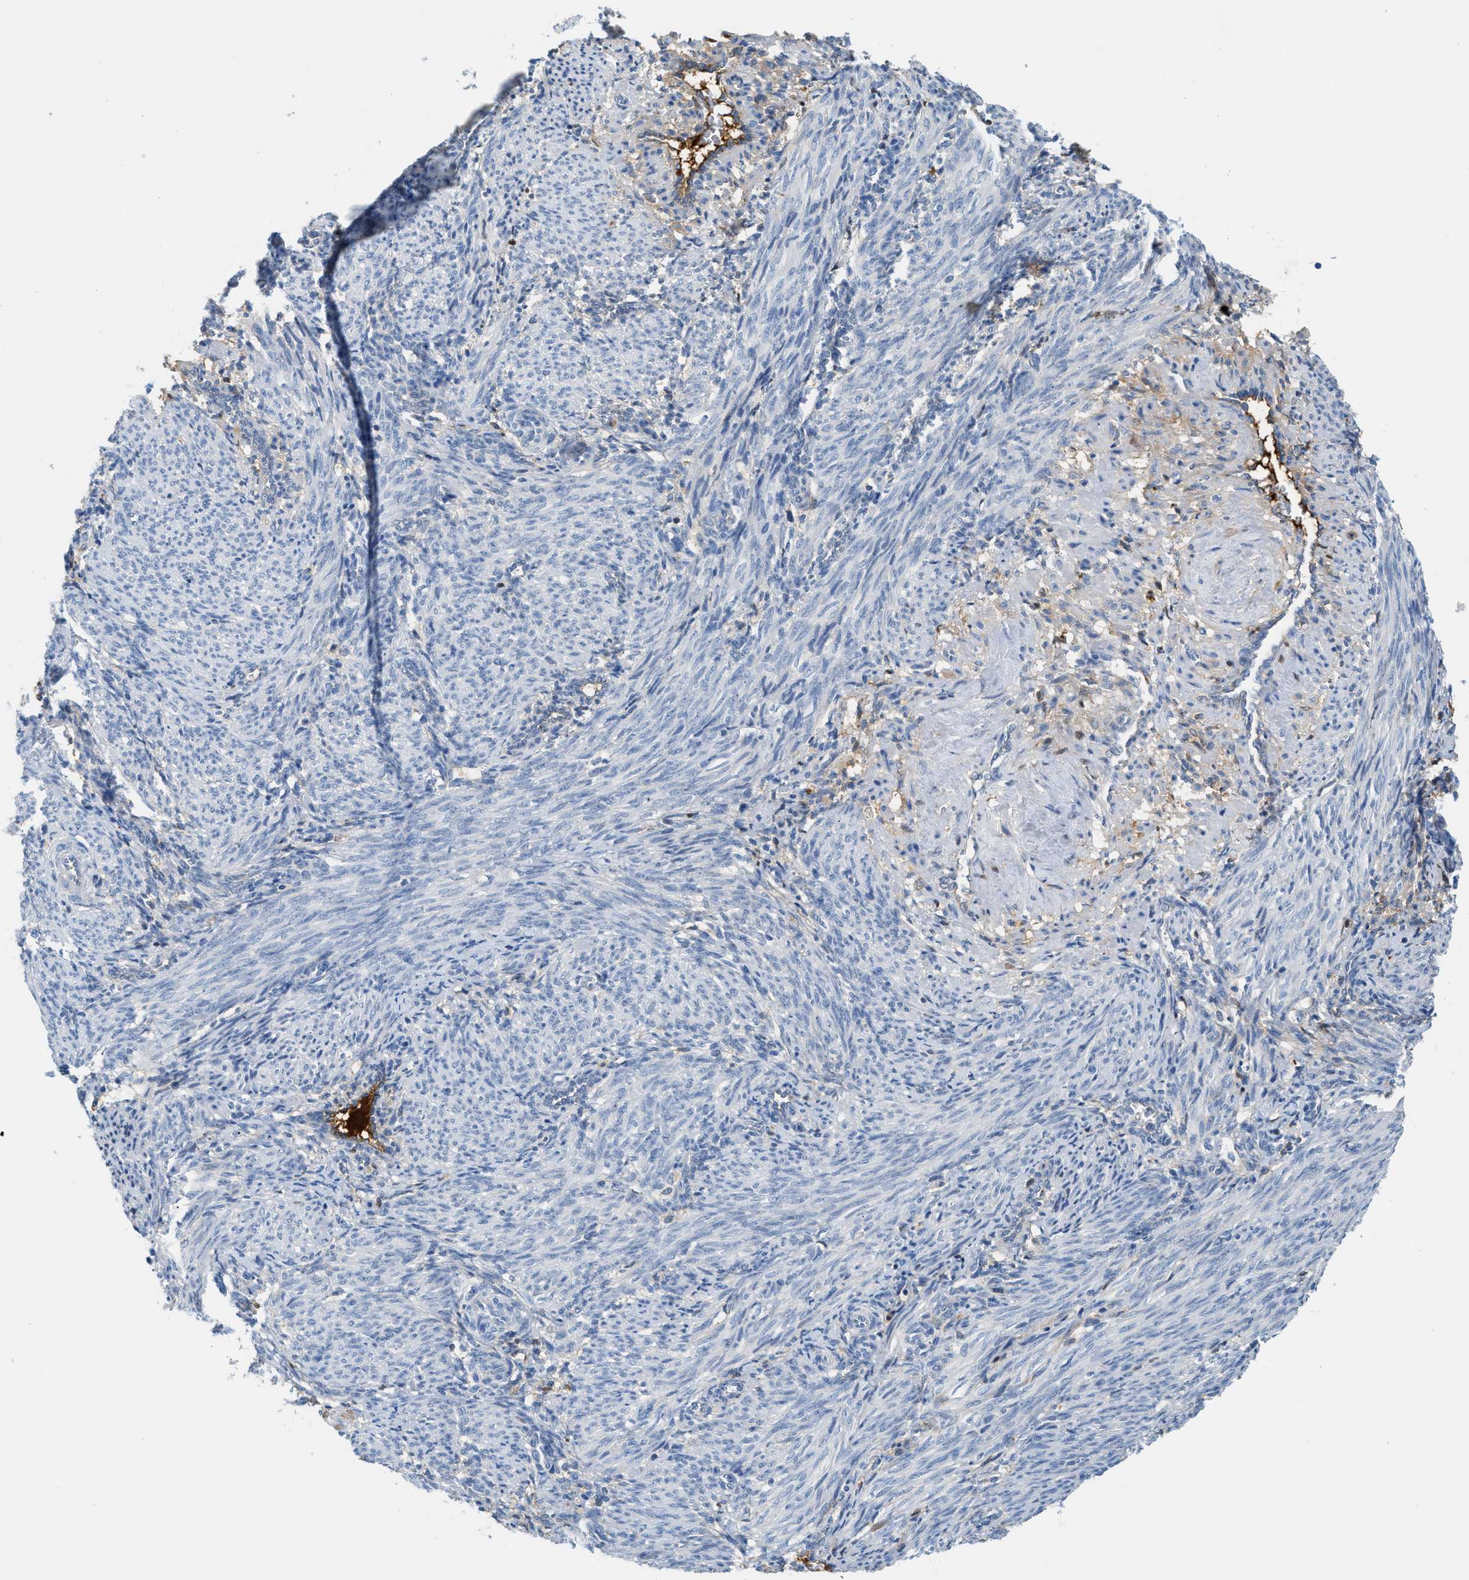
{"staining": {"intensity": "negative", "quantity": "none", "location": "none"}, "tissue": "smooth muscle", "cell_type": "Smooth muscle cells", "image_type": "normal", "snomed": [{"axis": "morphology", "description": "Normal tissue, NOS"}, {"axis": "topography", "description": "Endometrium"}], "caption": "The IHC micrograph has no significant staining in smooth muscle cells of smooth muscle.", "gene": "CFI", "patient": {"sex": "female", "age": 33}}